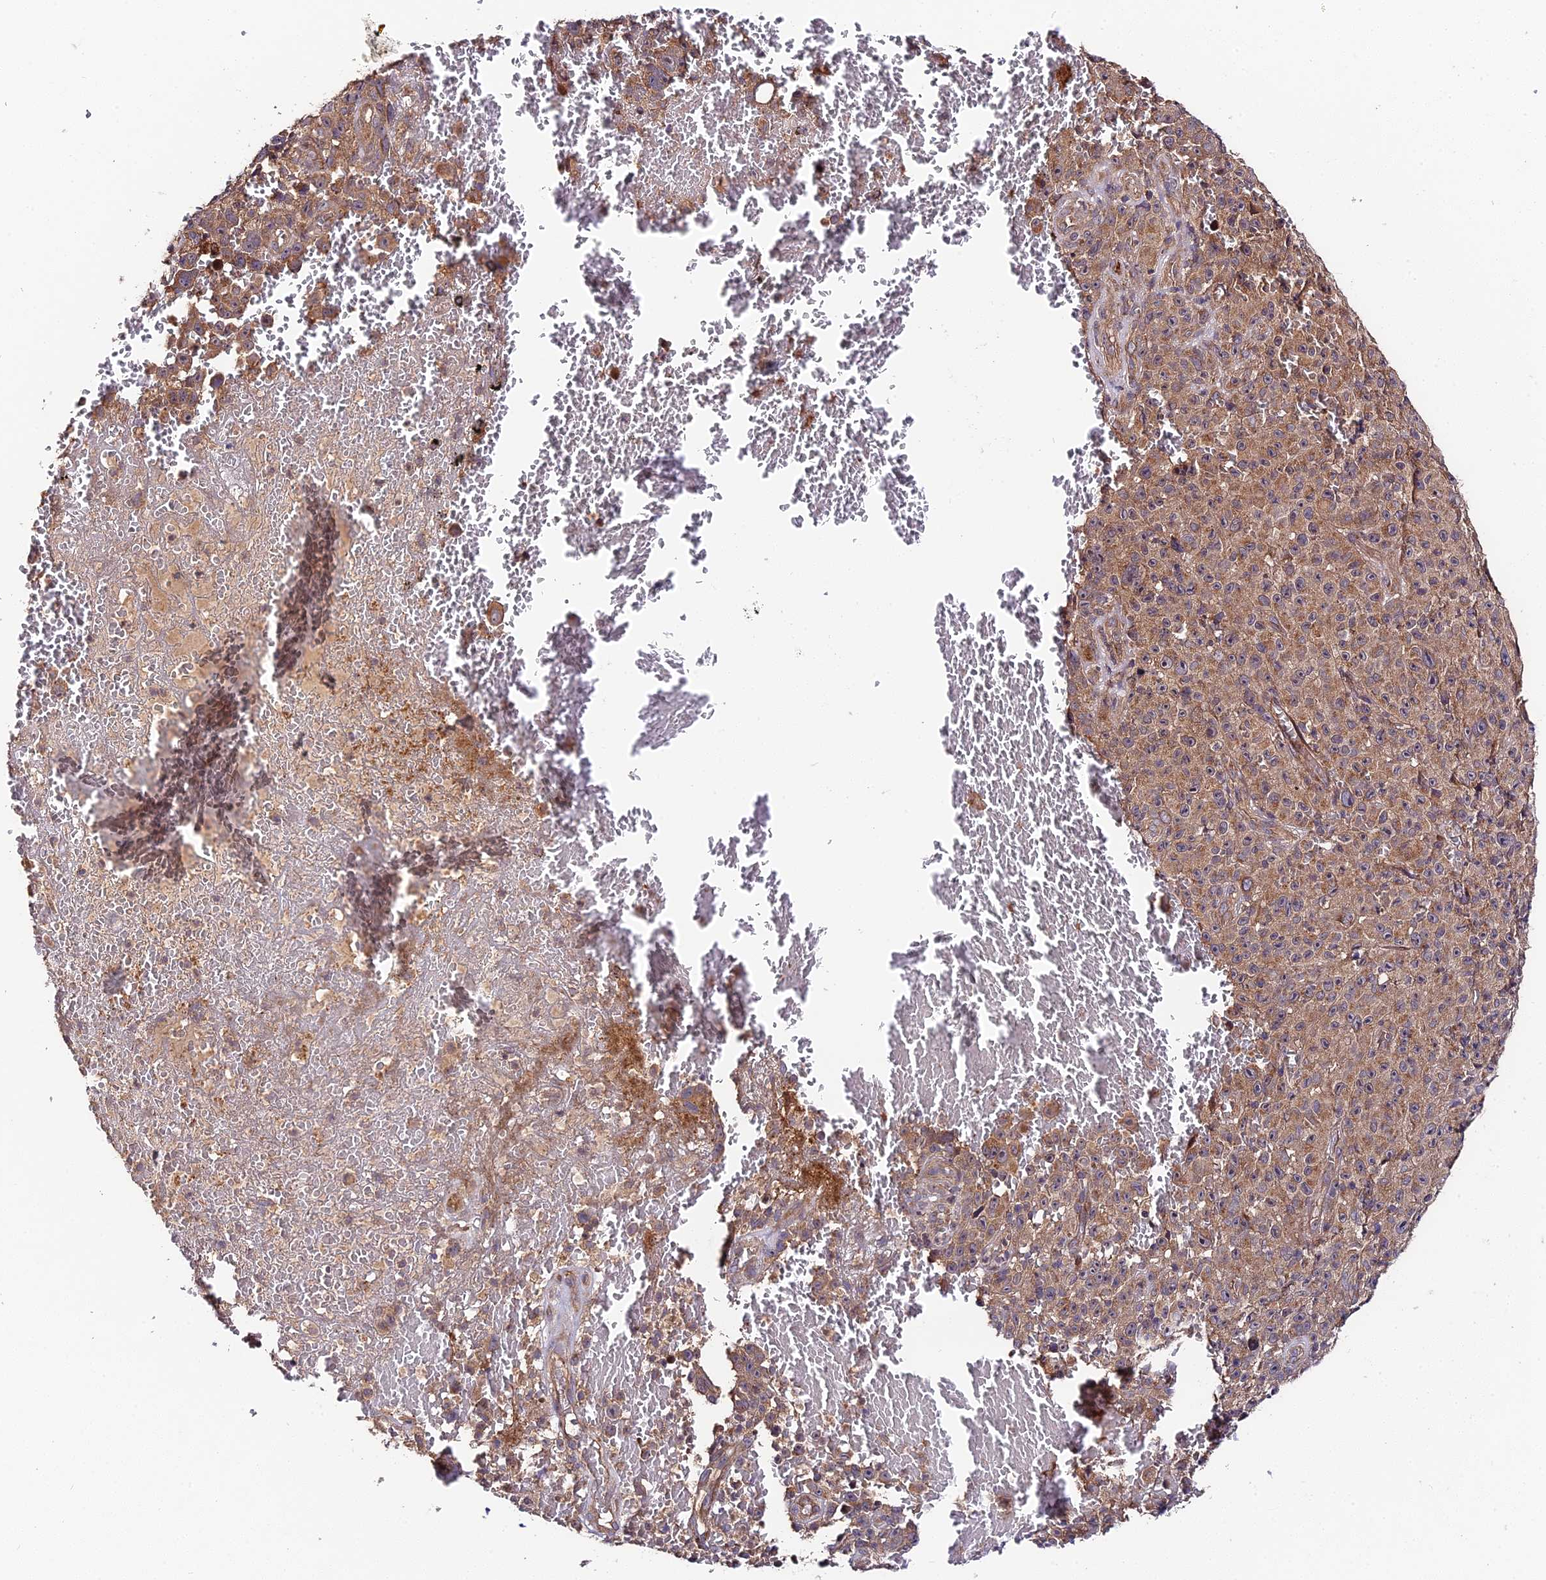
{"staining": {"intensity": "moderate", "quantity": ">75%", "location": "cytoplasmic/membranous"}, "tissue": "melanoma", "cell_type": "Tumor cells", "image_type": "cancer", "snomed": [{"axis": "morphology", "description": "Malignant melanoma, NOS"}, {"axis": "topography", "description": "Skin"}], "caption": "Melanoma stained for a protein (brown) demonstrates moderate cytoplasmic/membranous positive staining in about >75% of tumor cells.", "gene": "C3orf20", "patient": {"sex": "female", "age": 82}}